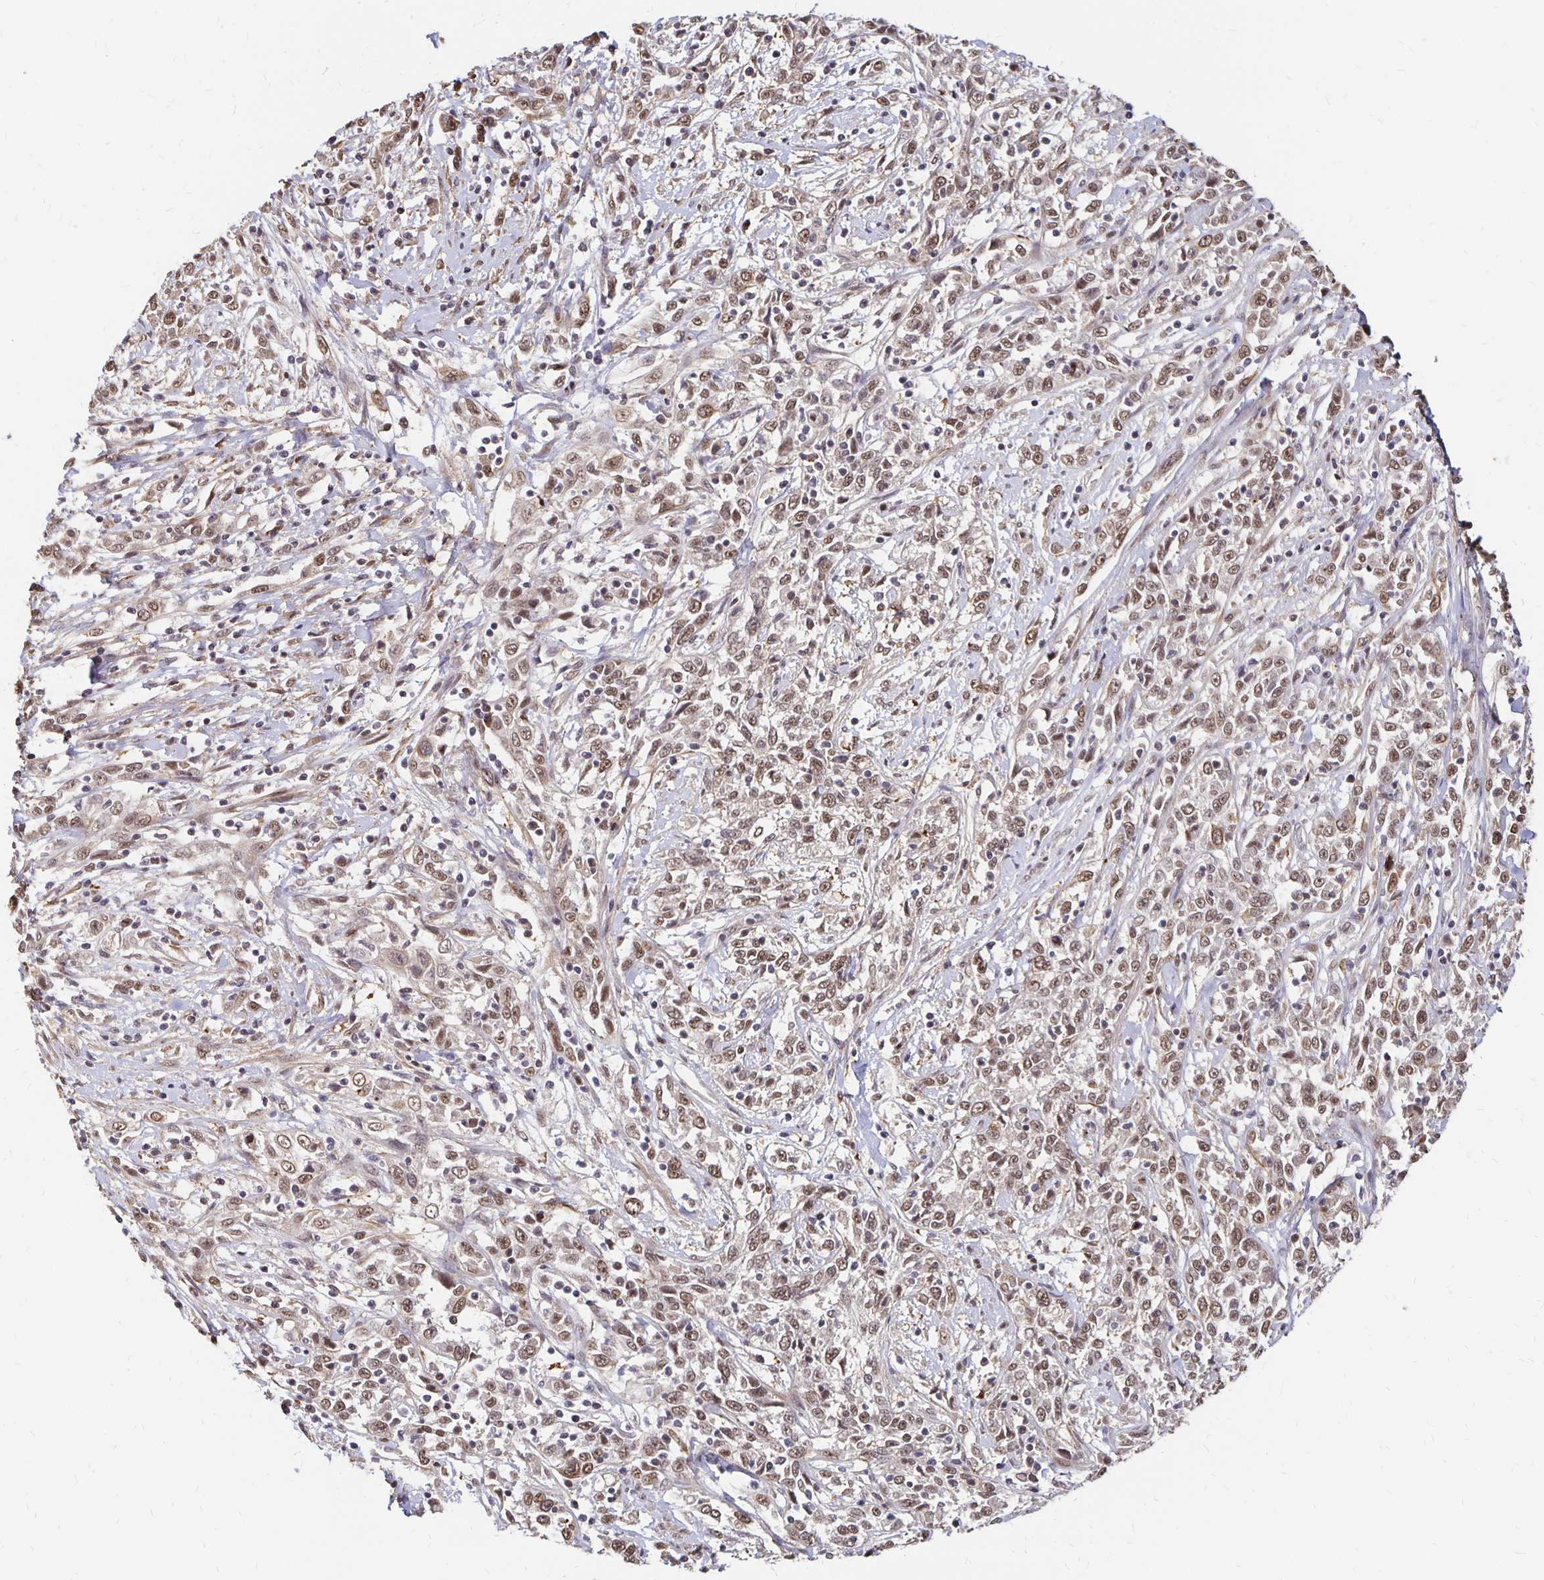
{"staining": {"intensity": "moderate", "quantity": ">75%", "location": "nuclear"}, "tissue": "cervical cancer", "cell_type": "Tumor cells", "image_type": "cancer", "snomed": [{"axis": "morphology", "description": "Adenocarcinoma, NOS"}, {"axis": "topography", "description": "Cervix"}], "caption": "Moderate nuclear expression for a protein is identified in approximately >75% of tumor cells of cervical cancer using IHC.", "gene": "CLASRP", "patient": {"sex": "female", "age": 40}}